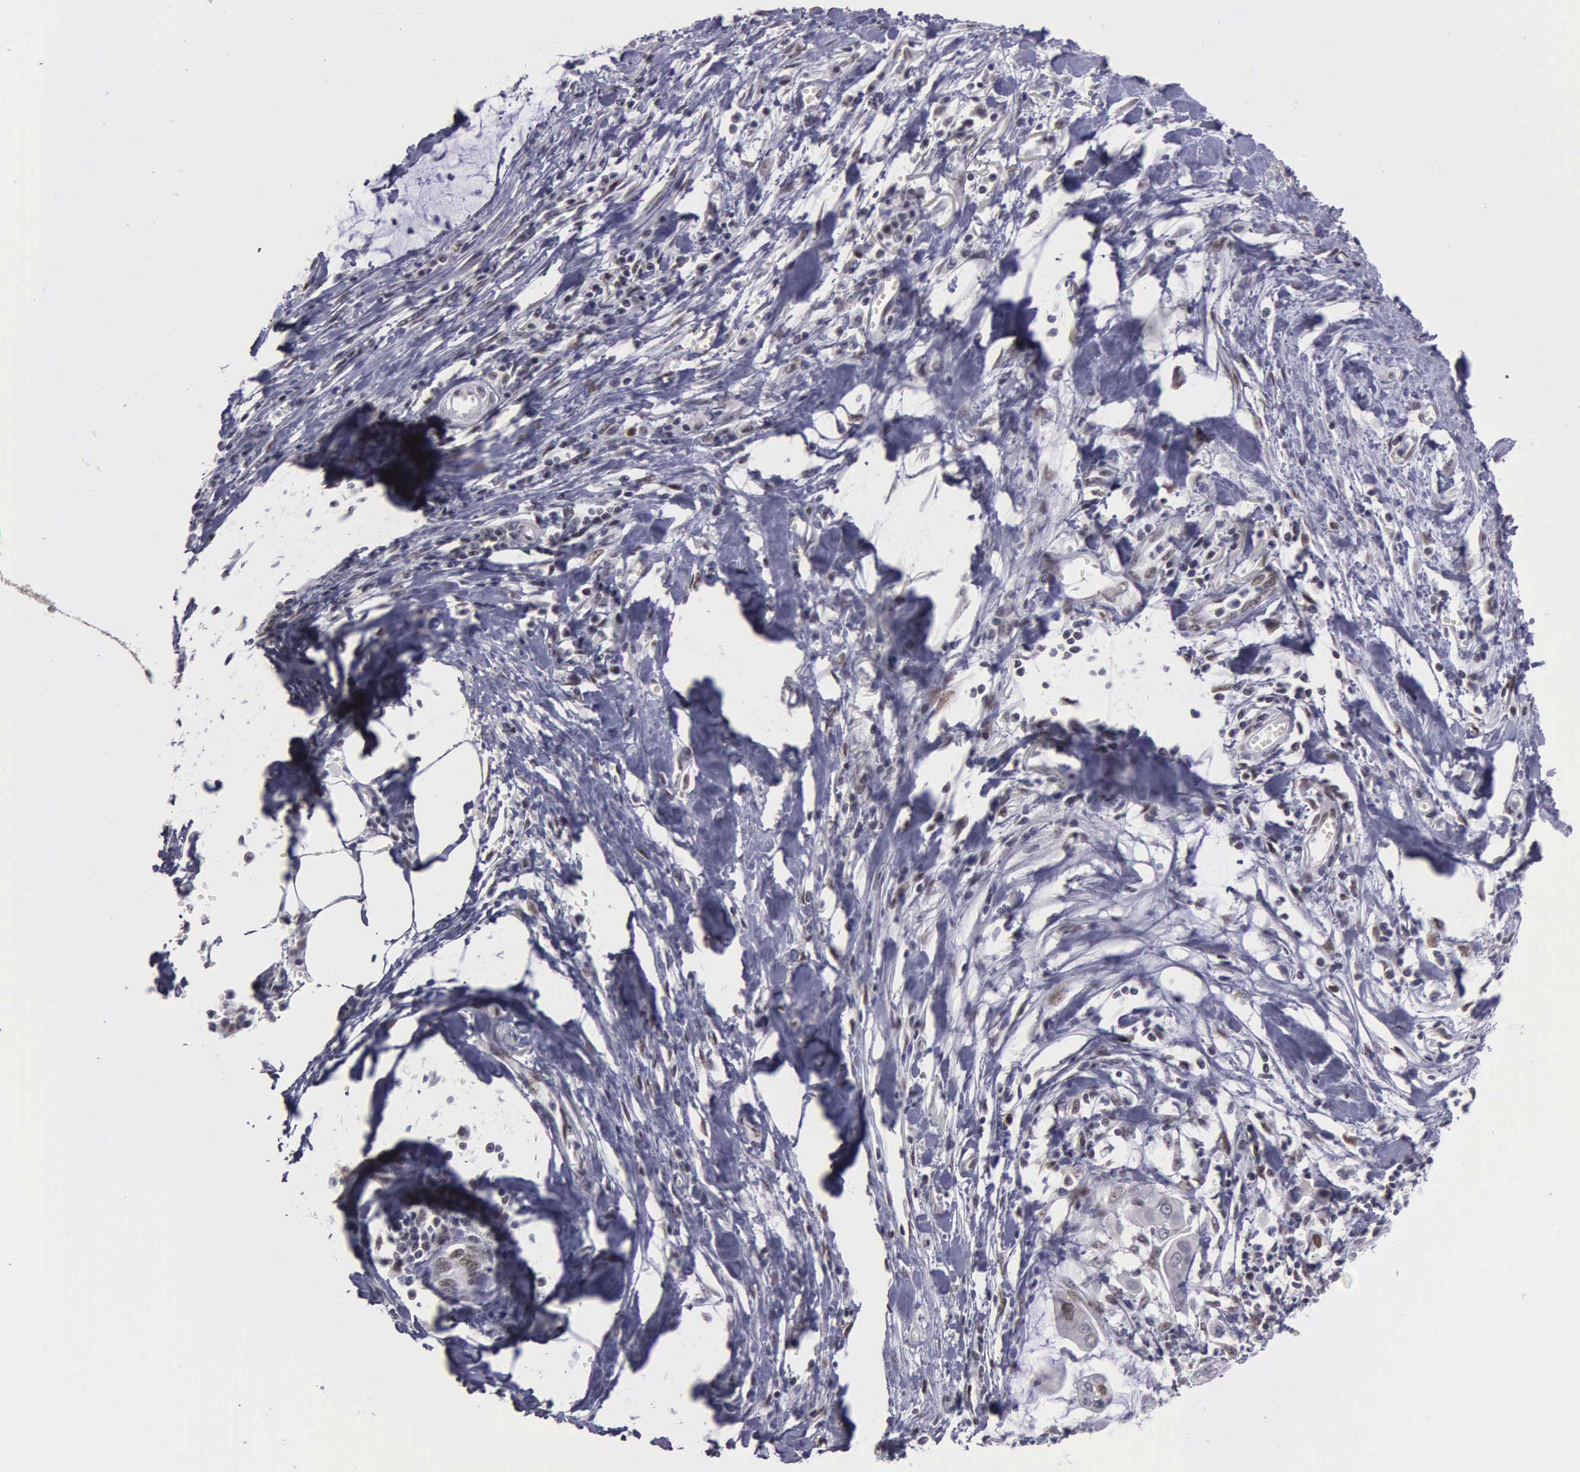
{"staining": {"intensity": "weak", "quantity": "<25%", "location": "nuclear"}, "tissue": "stomach cancer", "cell_type": "Tumor cells", "image_type": "cancer", "snomed": [{"axis": "morphology", "description": "Adenocarcinoma, NOS"}, {"axis": "topography", "description": "Stomach, upper"}], "caption": "Stomach cancer was stained to show a protein in brown. There is no significant staining in tumor cells.", "gene": "UBR7", "patient": {"sex": "male", "age": 80}}